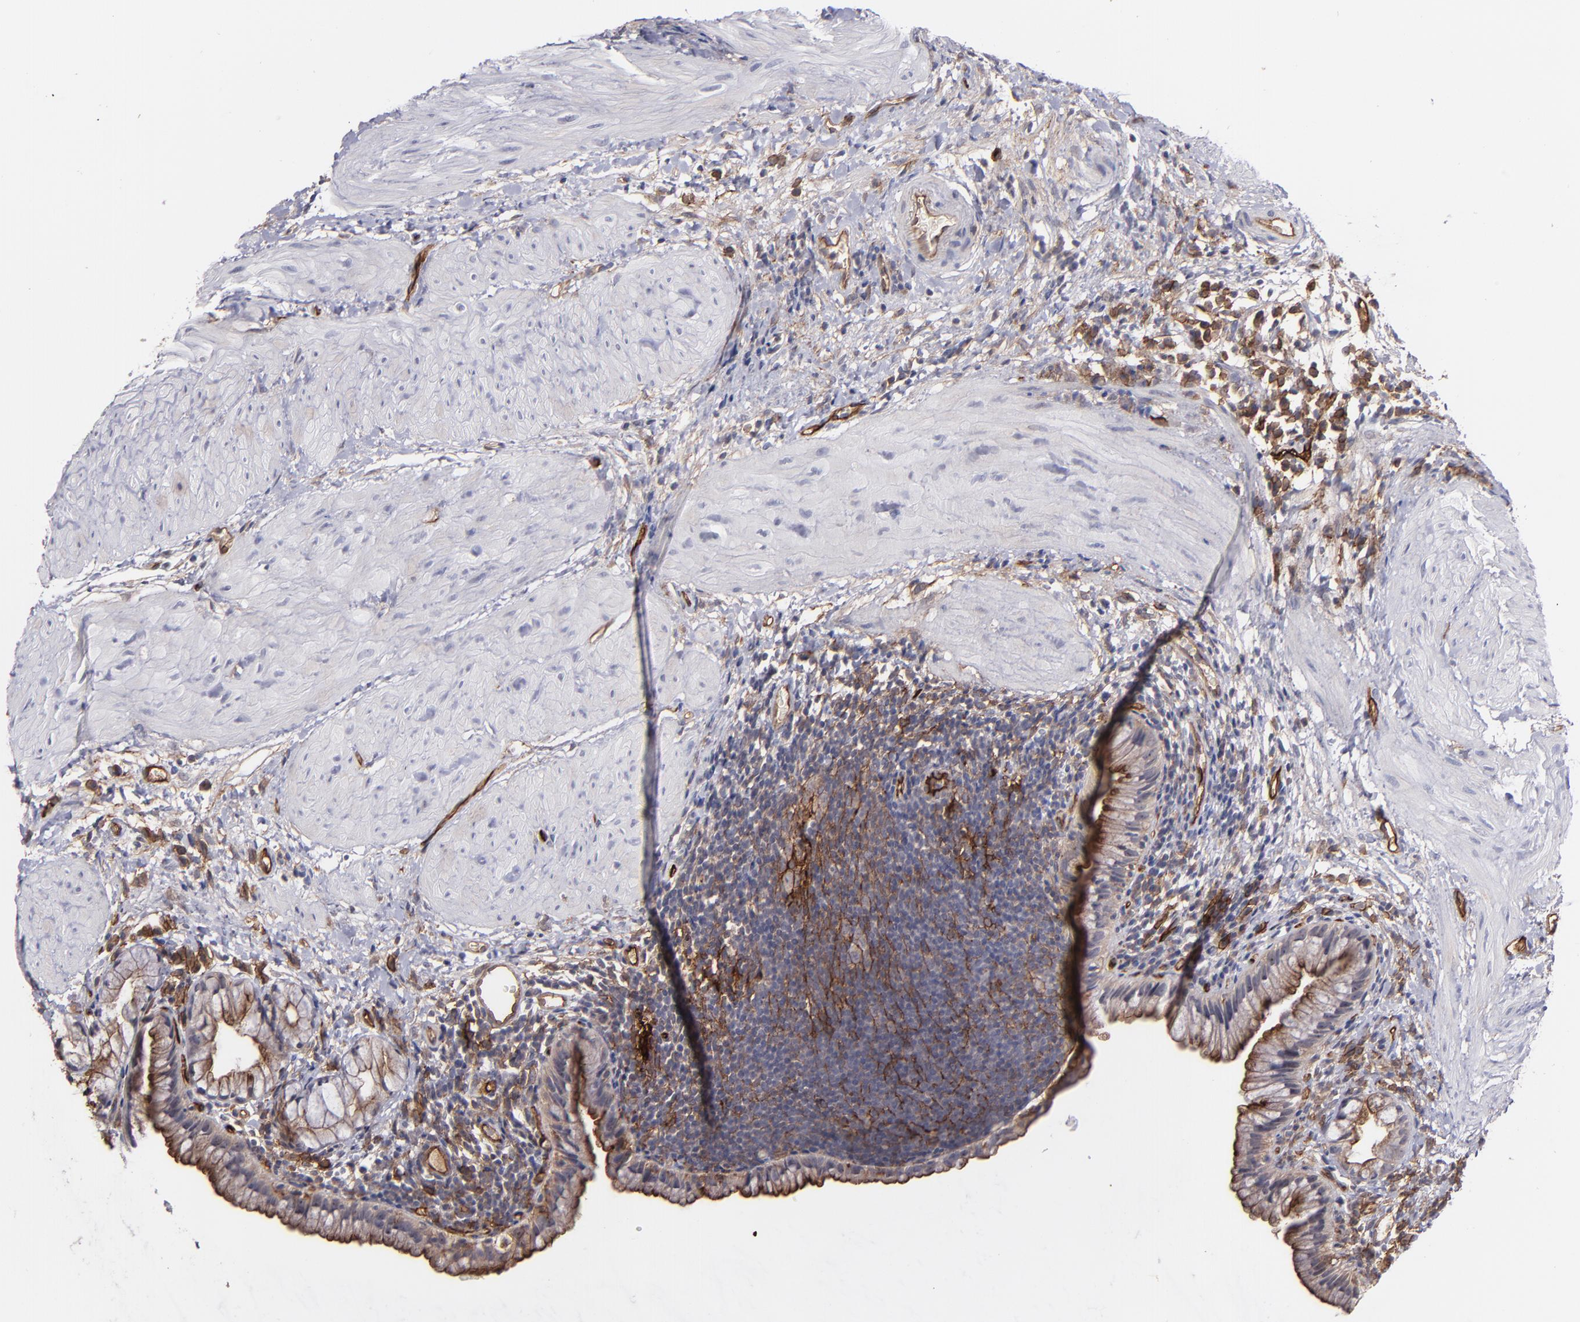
{"staining": {"intensity": "moderate", "quantity": "25%-75%", "location": "cytoplasmic/membranous"}, "tissue": "gallbladder", "cell_type": "Glandular cells", "image_type": "normal", "snomed": [{"axis": "morphology", "description": "Normal tissue, NOS"}, {"axis": "morphology", "description": "Inflammation, NOS"}, {"axis": "topography", "description": "Gallbladder"}], "caption": "This micrograph exhibits immunohistochemistry (IHC) staining of normal human gallbladder, with medium moderate cytoplasmic/membranous staining in approximately 25%-75% of glandular cells.", "gene": "ICAM1", "patient": {"sex": "male", "age": 66}}